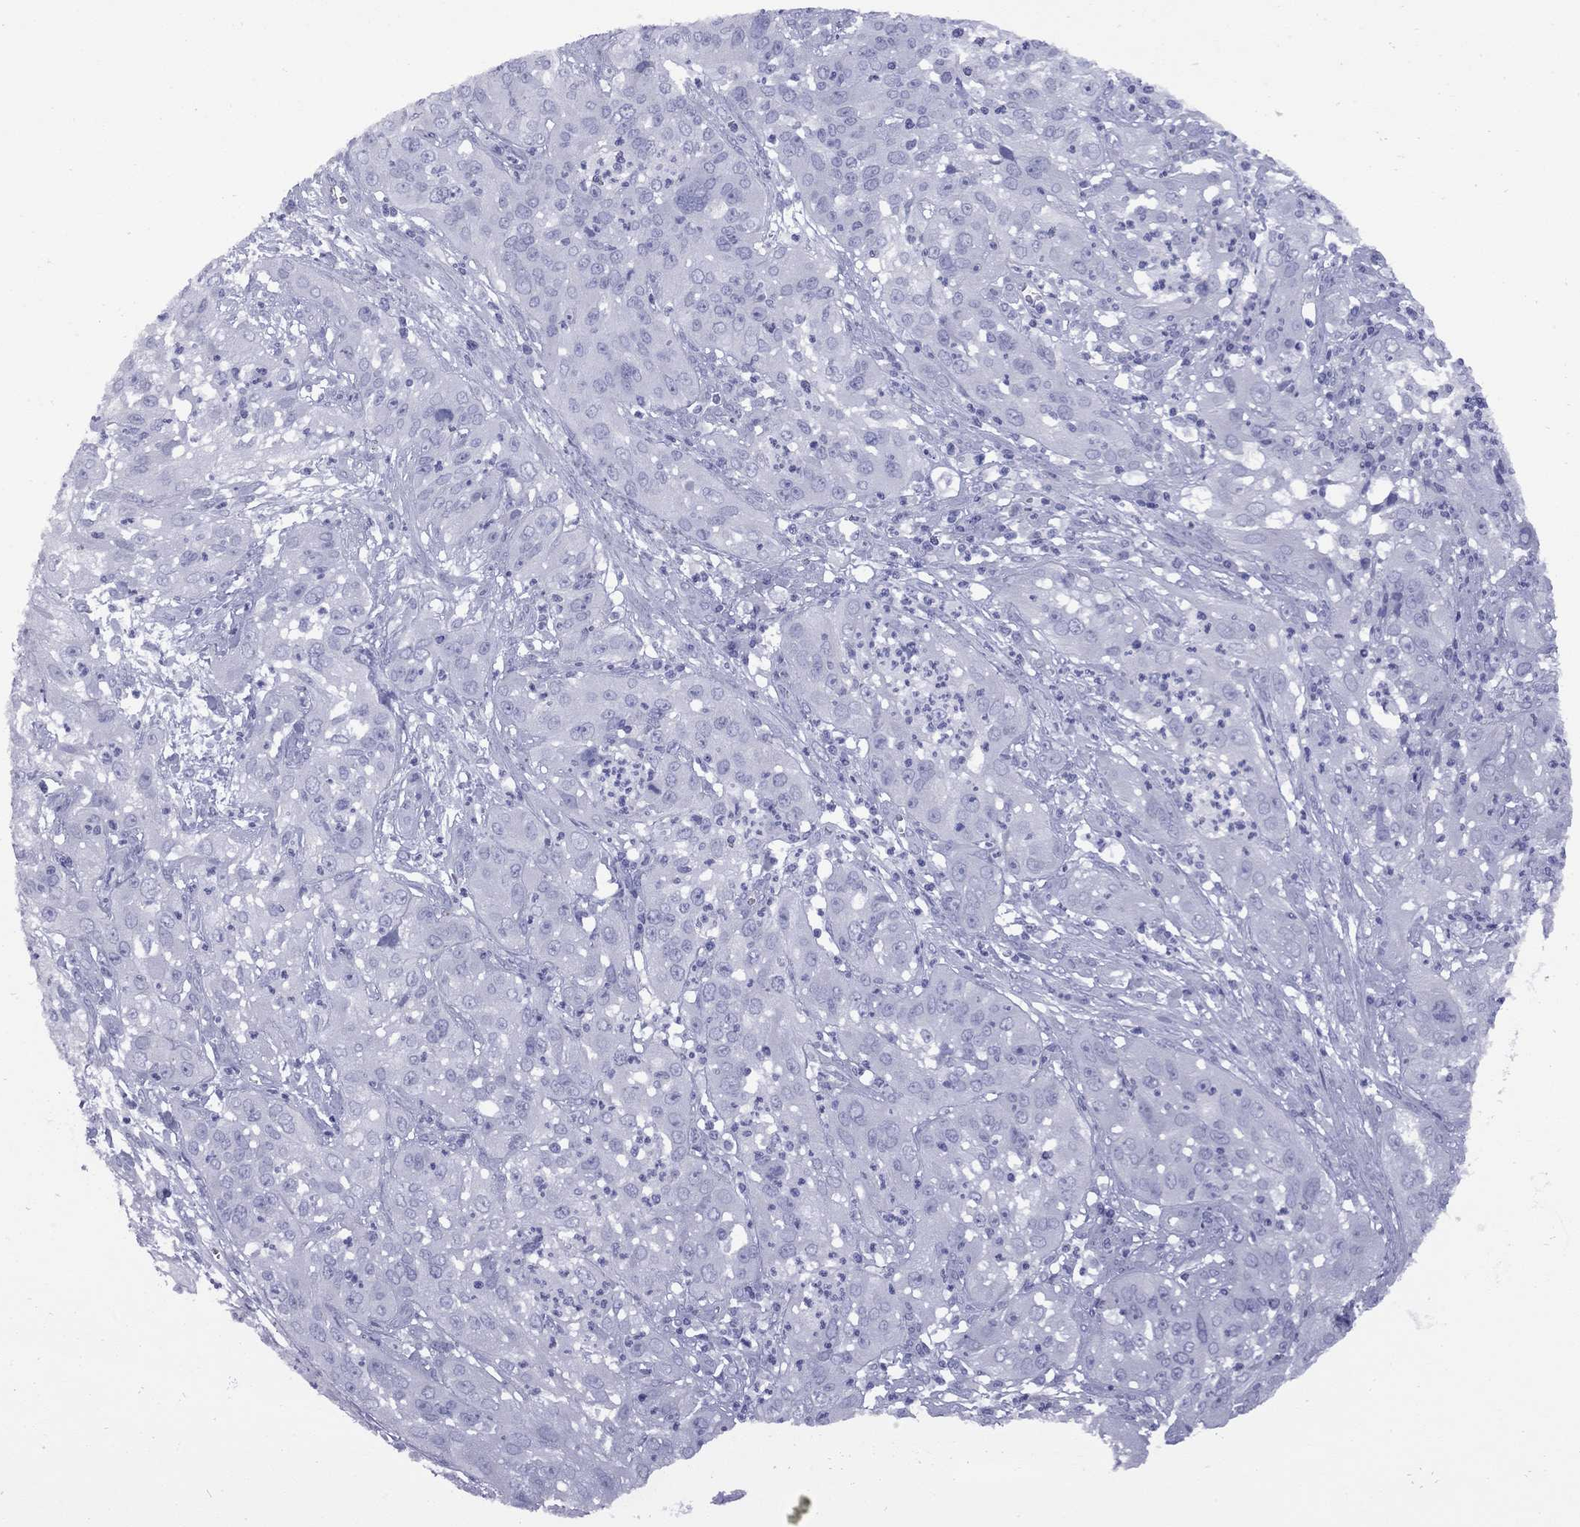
{"staining": {"intensity": "negative", "quantity": "none", "location": "none"}, "tissue": "cervical cancer", "cell_type": "Tumor cells", "image_type": "cancer", "snomed": [{"axis": "morphology", "description": "Squamous cell carcinoma, NOS"}, {"axis": "topography", "description": "Cervix"}], "caption": "This image is of cervical cancer (squamous cell carcinoma) stained with immunohistochemistry (IHC) to label a protein in brown with the nuclei are counter-stained blue. There is no expression in tumor cells.", "gene": "EPPIN", "patient": {"sex": "female", "age": 32}}